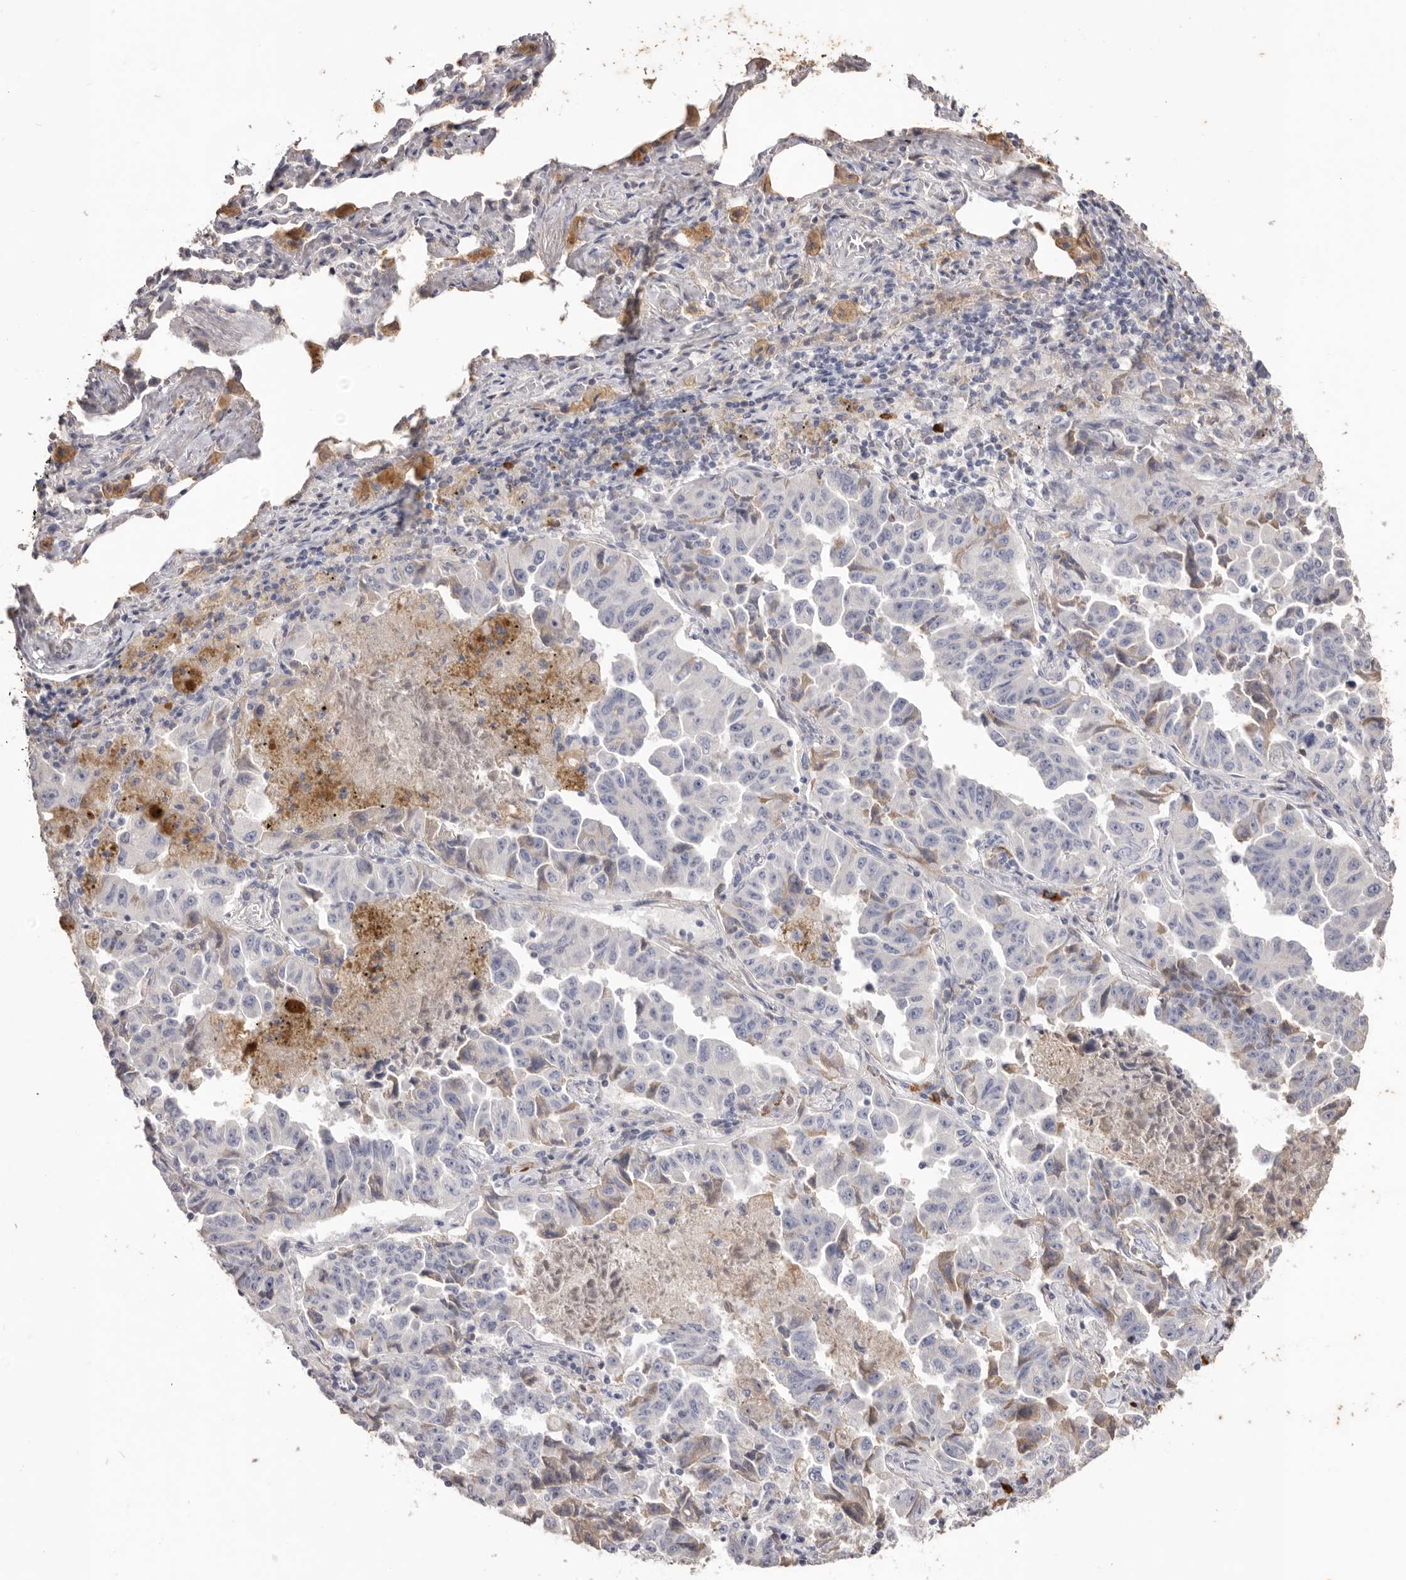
{"staining": {"intensity": "weak", "quantity": "<25%", "location": "cytoplasmic/membranous"}, "tissue": "lung cancer", "cell_type": "Tumor cells", "image_type": "cancer", "snomed": [{"axis": "morphology", "description": "Adenocarcinoma, NOS"}, {"axis": "topography", "description": "Lung"}], "caption": "An immunohistochemistry (IHC) photomicrograph of lung adenocarcinoma is shown. There is no staining in tumor cells of lung adenocarcinoma.", "gene": "HCAR2", "patient": {"sex": "female", "age": 51}}